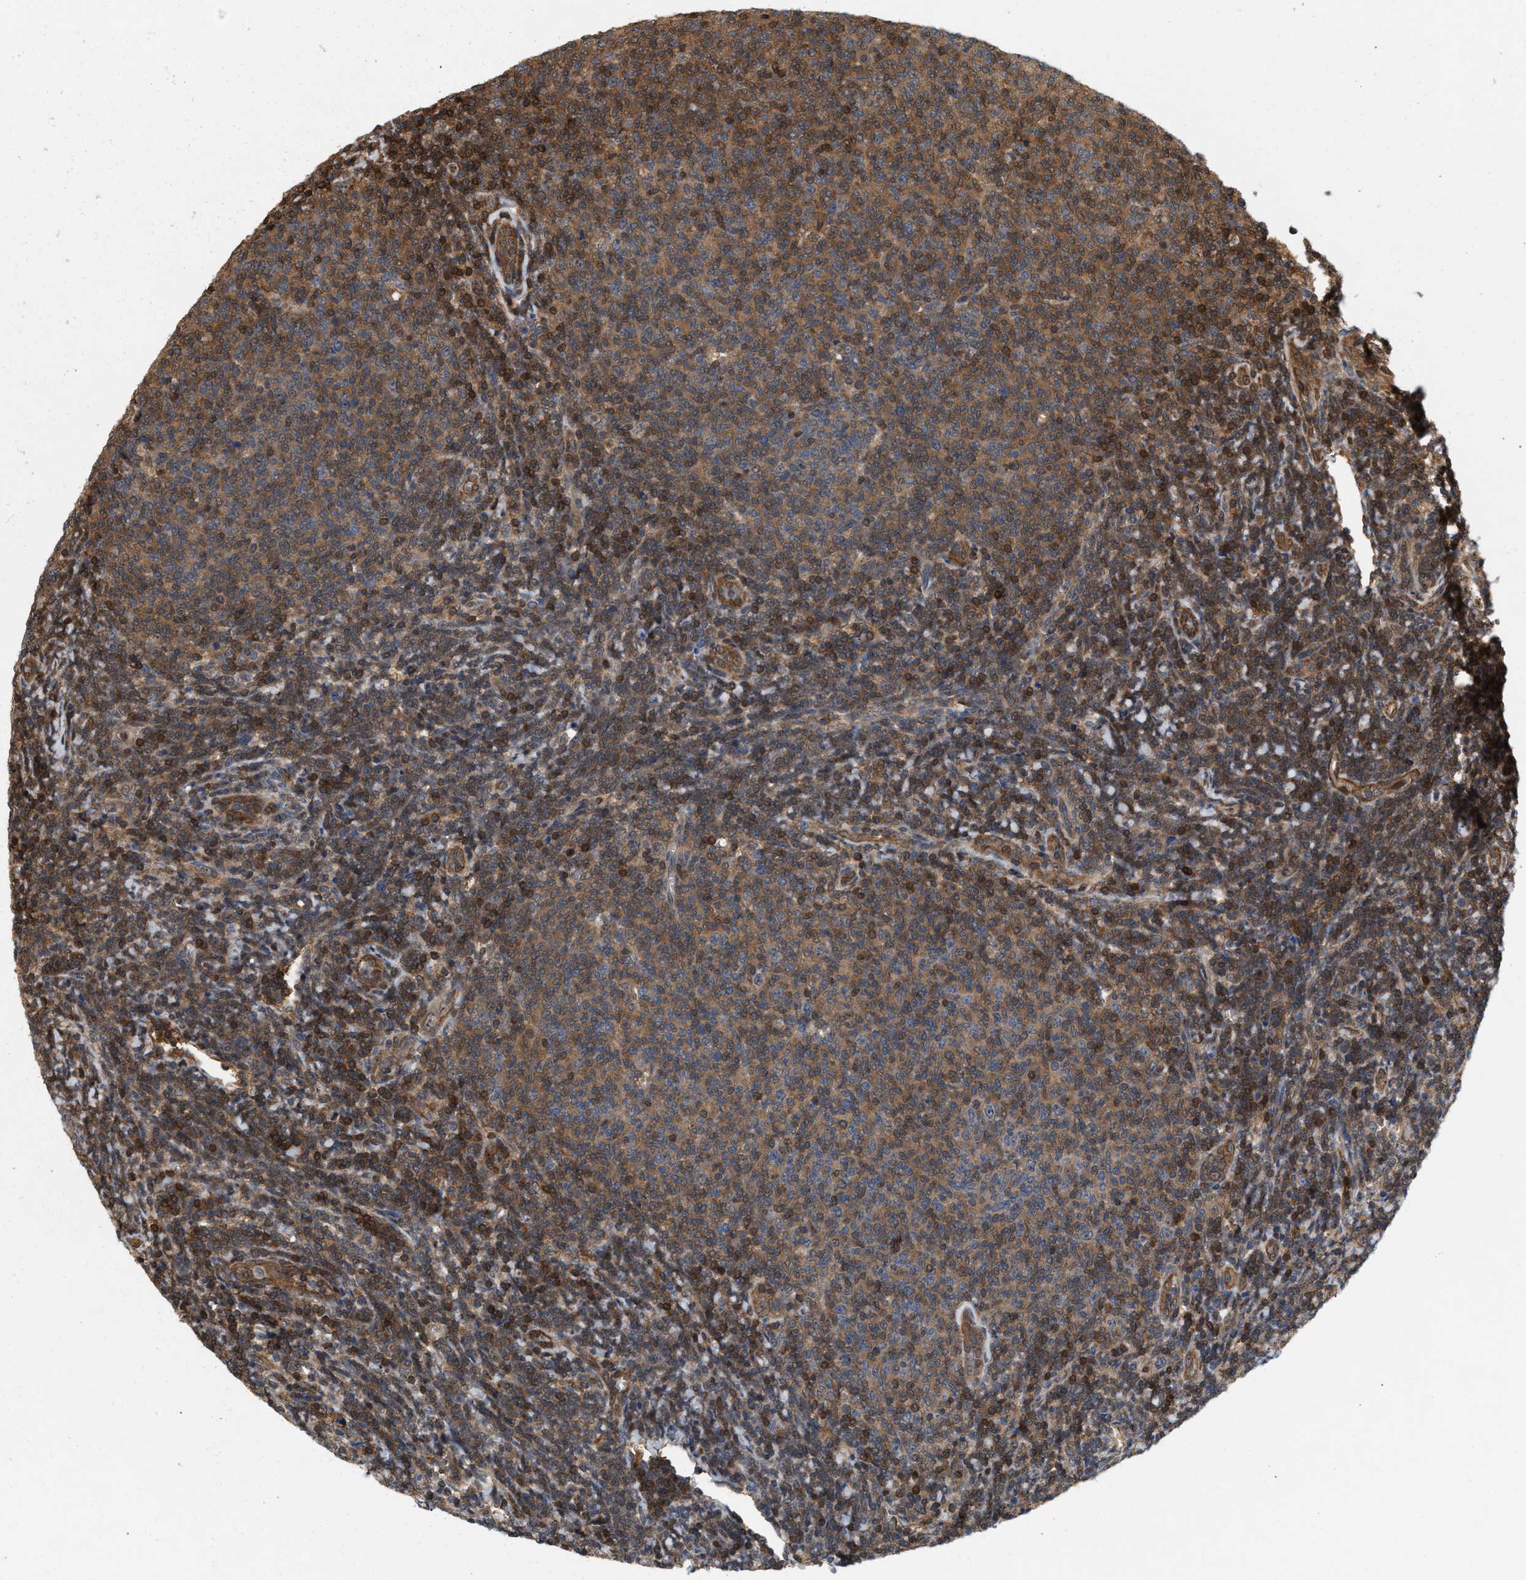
{"staining": {"intensity": "strong", "quantity": "<25%", "location": "cytoplasmic/membranous,nuclear"}, "tissue": "lymphoma", "cell_type": "Tumor cells", "image_type": "cancer", "snomed": [{"axis": "morphology", "description": "Malignant lymphoma, non-Hodgkin's type, Low grade"}, {"axis": "topography", "description": "Lymph node"}], "caption": "This photomicrograph exhibits IHC staining of malignant lymphoma, non-Hodgkin's type (low-grade), with medium strong cytoplasmic/membranous and nuclear staining in approximately <25% of tumor cells.", "gene": "GLOD4", "patient": {"sex": "male", "age": 66}}